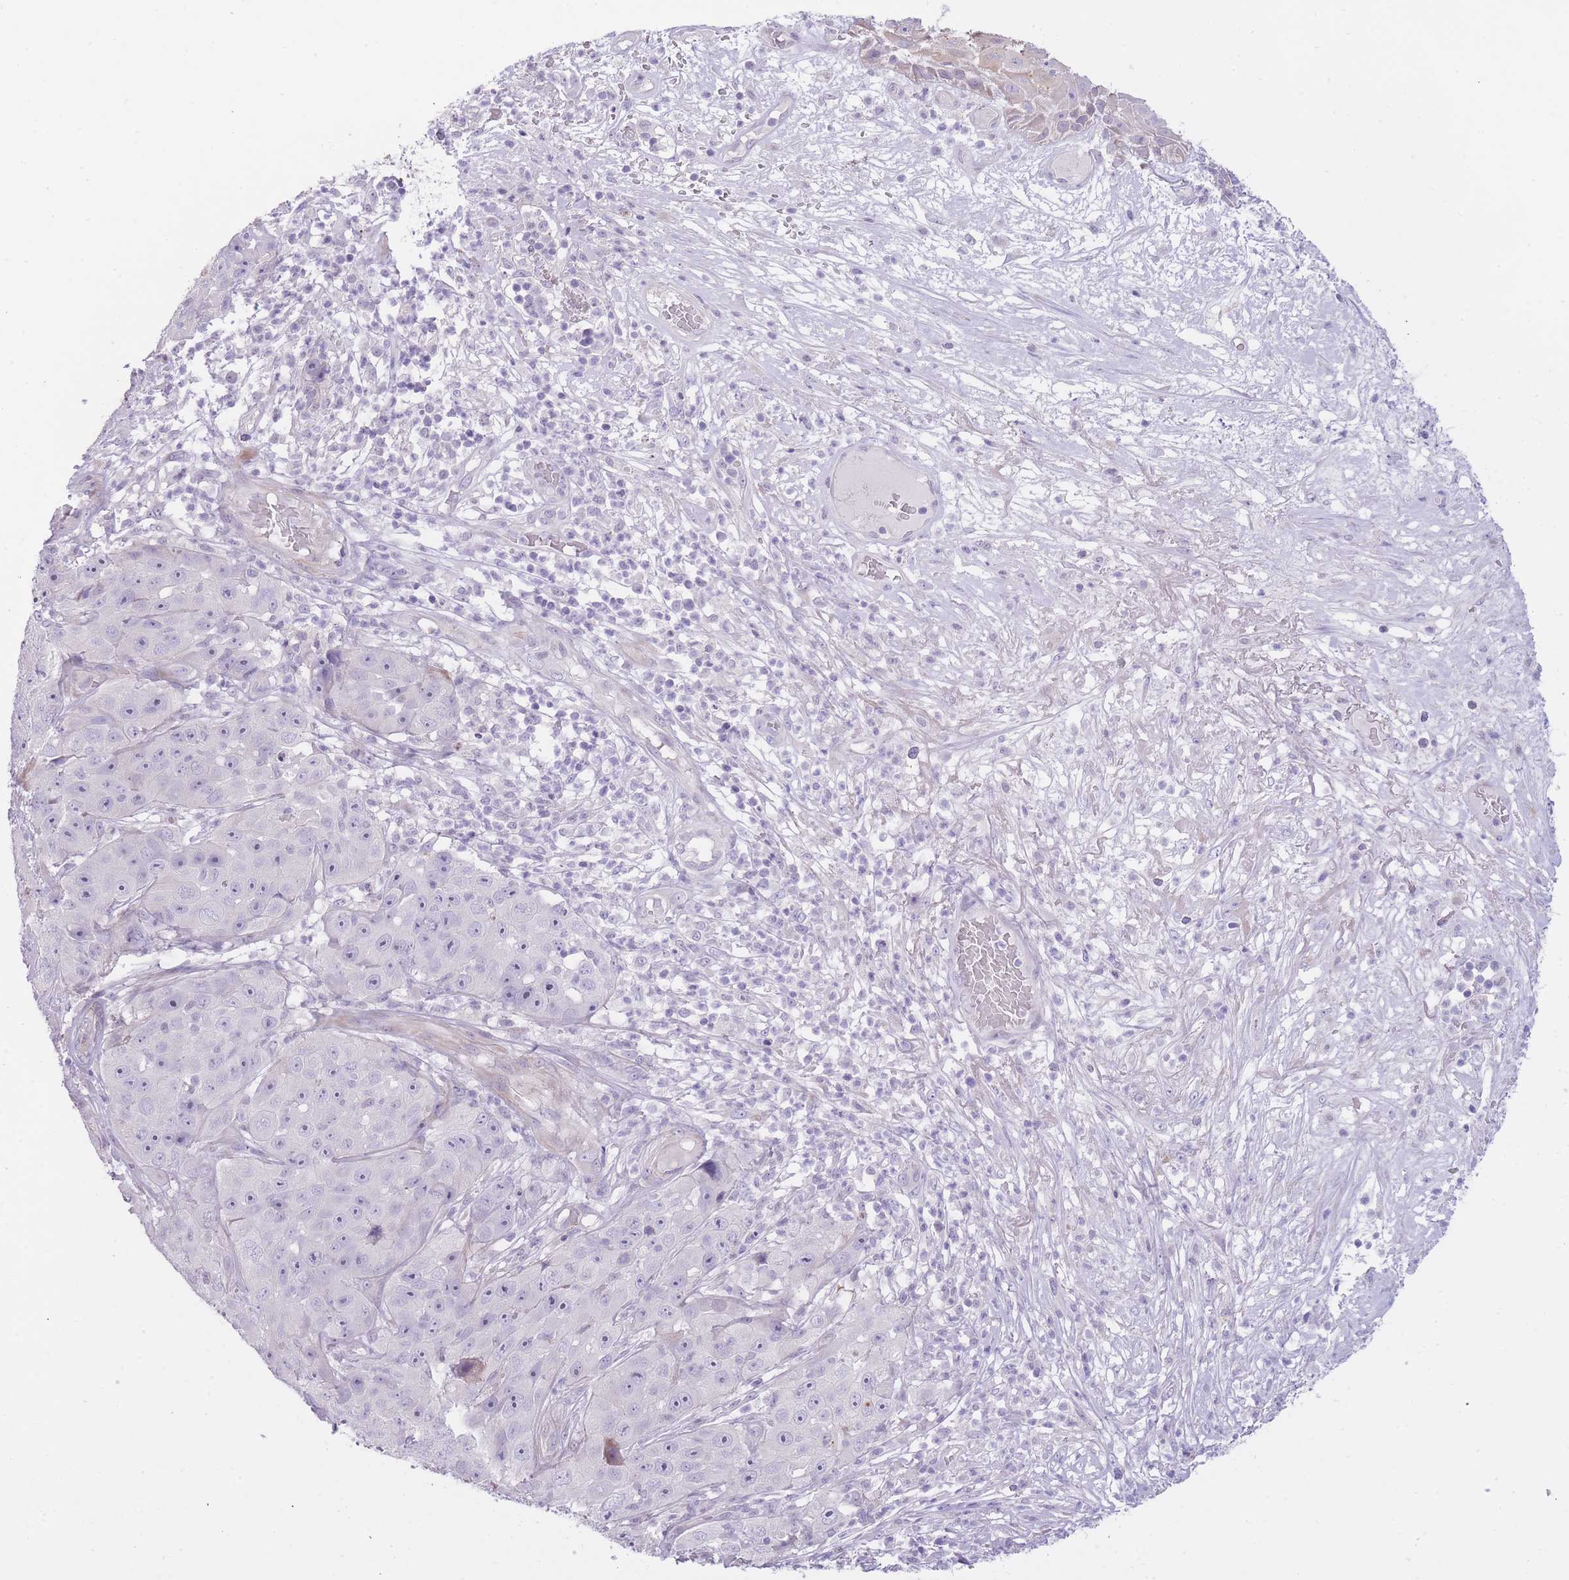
{"staining": {"intensity": "negative", "quantity": "none", "location": "none"}, "tissue": "skin cancer", "cell_type": "Tumor cells", "image_type": "cancer", "snomed": [{"axis": "morphology", "description": "Squamous cell carcinoma, NOS"}, {"axis": "topography", "description": "Skin"}], "caption": "Immunohistochemical staining of human skin cancer (squamous cell carcinoma) exhibits no significant expression in tumor cells.", "gene": "IMPG1", "patient": {"sex": "female", "age": 87}}